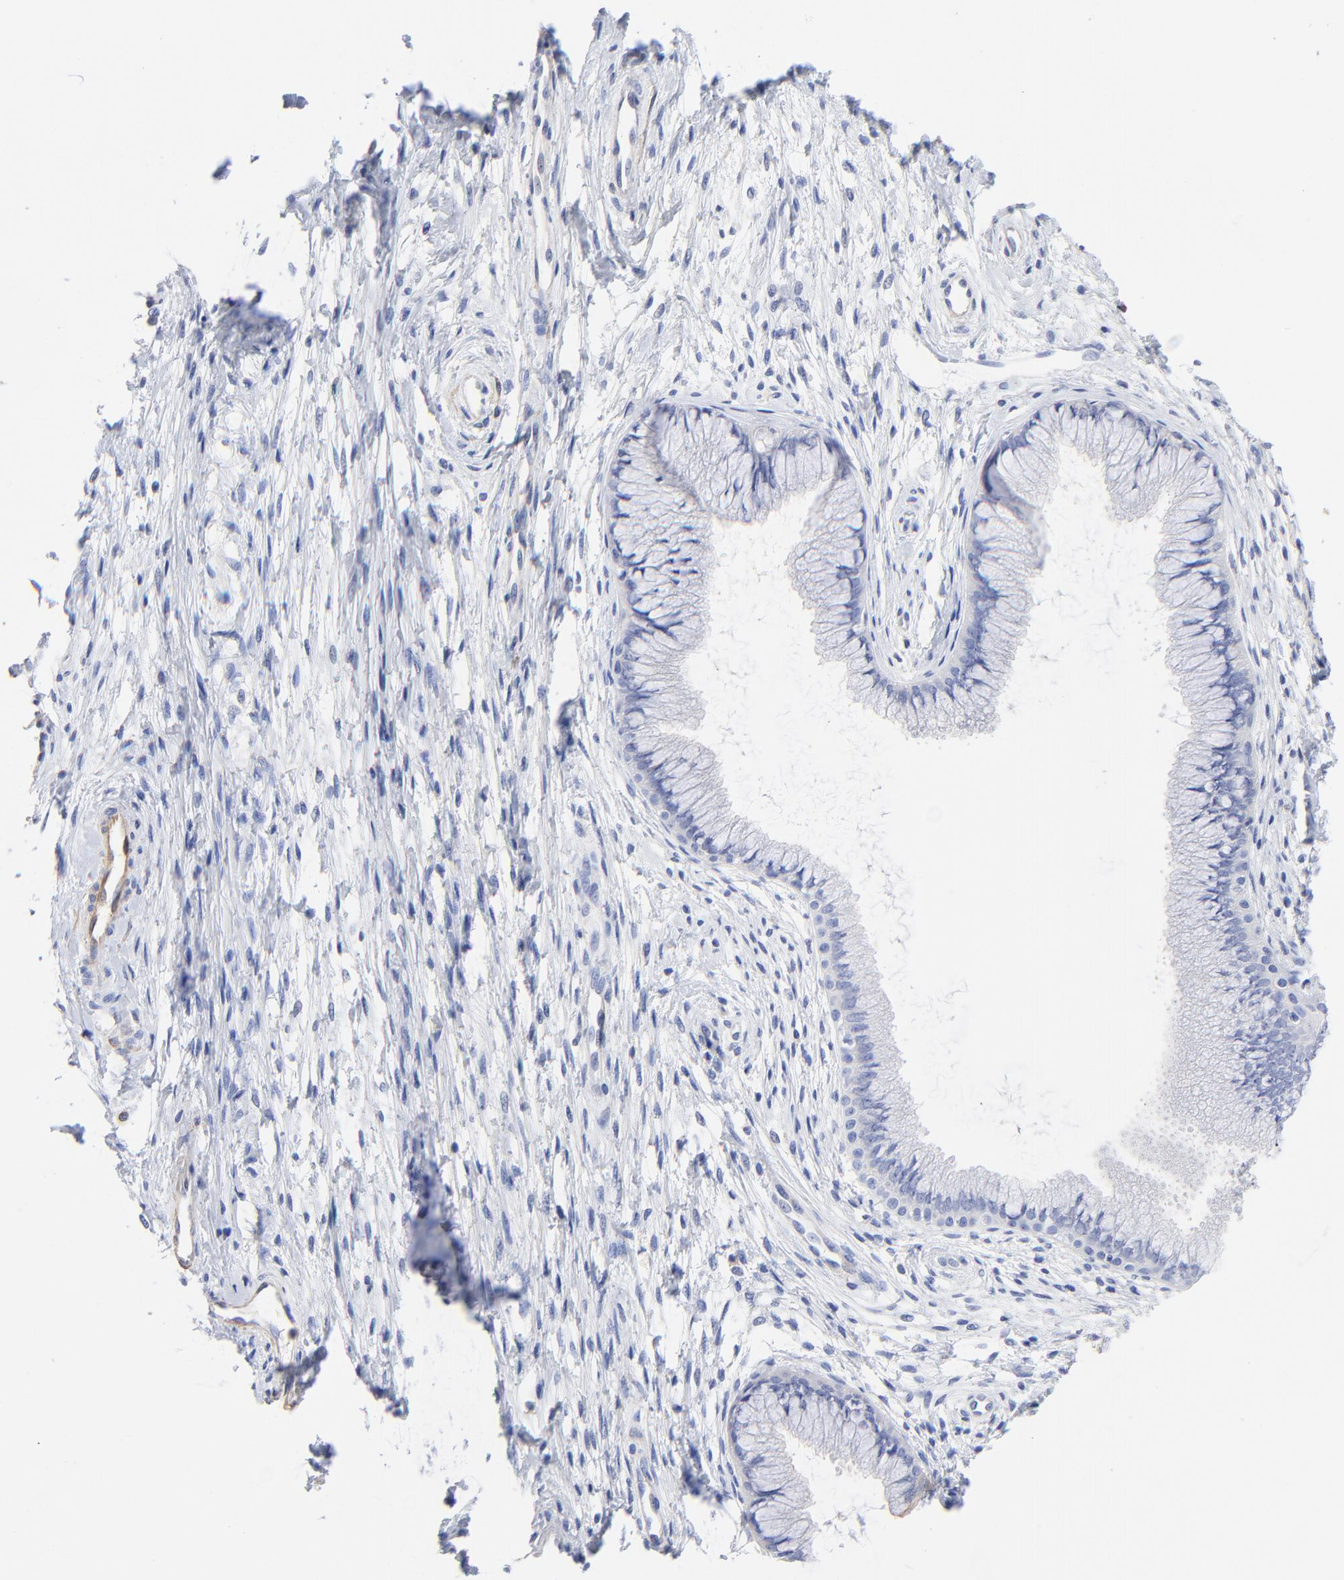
{"staining": {"intensity": "negative", "quantity": "none", "location": "none"}, "tissue": "cervix", "cell_type": "Glandular cells", "image_type": "normal", "snomed": [{"axis": "morphology", "description": "Normal tissue, NOS"}, {"axis": "topography", "description": "Cervix"}], "caption": "The micrograph shows no staining of glandular cells in benign cervix. (Stains: DAB immunohistochemistry with hematoxylin counter stain, Microscopy: brightfield microscopy at high magnification).", "gene": "TAGLN2", "patient": {"sex": "female", "age": 39}}